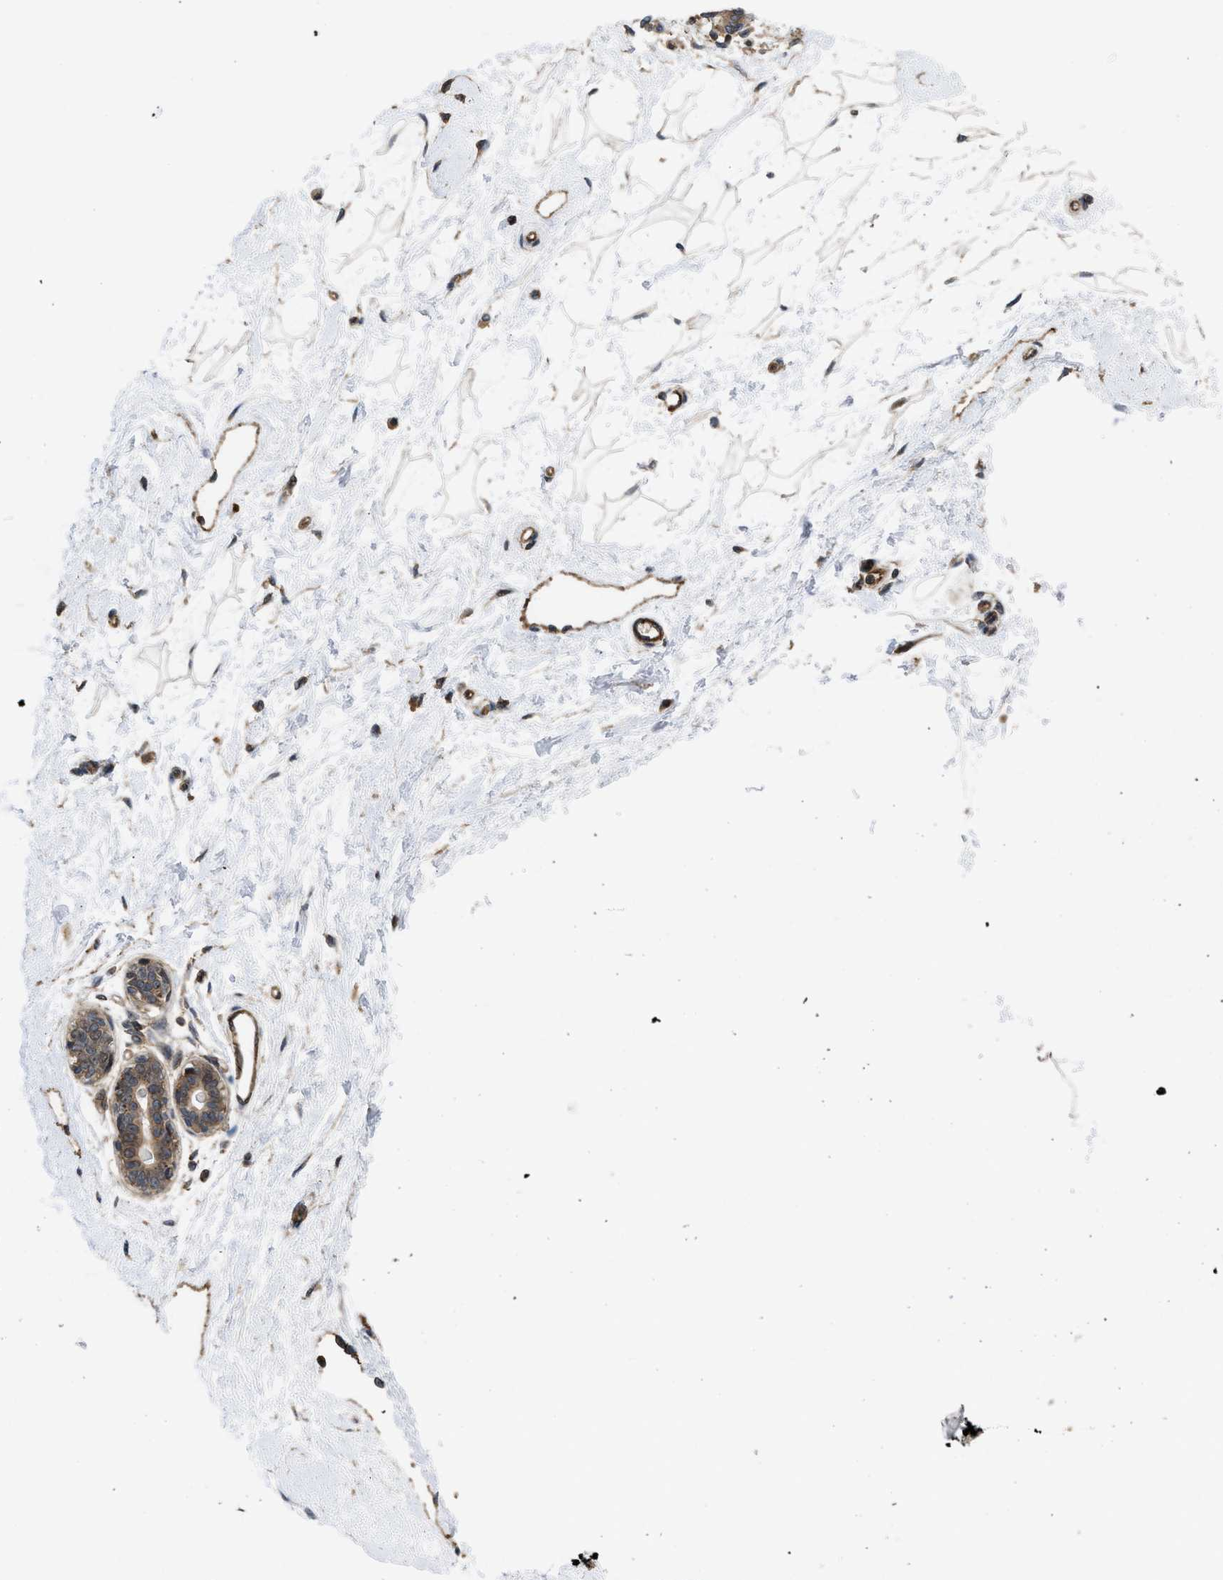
{"staining": {"intensity": "negative", "quantity": "none", "location": "none"}, "tissue": "breast", "cell_type": "Adipocytes", "image_type": "normal", "snomed": [{"axis": "morphology", "description": "Normal tissue, NOS"}, {"axis": "topography", "description": "Breast"}], "caption": "A micrograph of human breast is negative for staining in adipocytes. (Immunohistochemistry (ihc), brightfield microscopy, high magnification).", "gene": "GPATCH2L", "patient": {"sex": "female", "age": 45}}